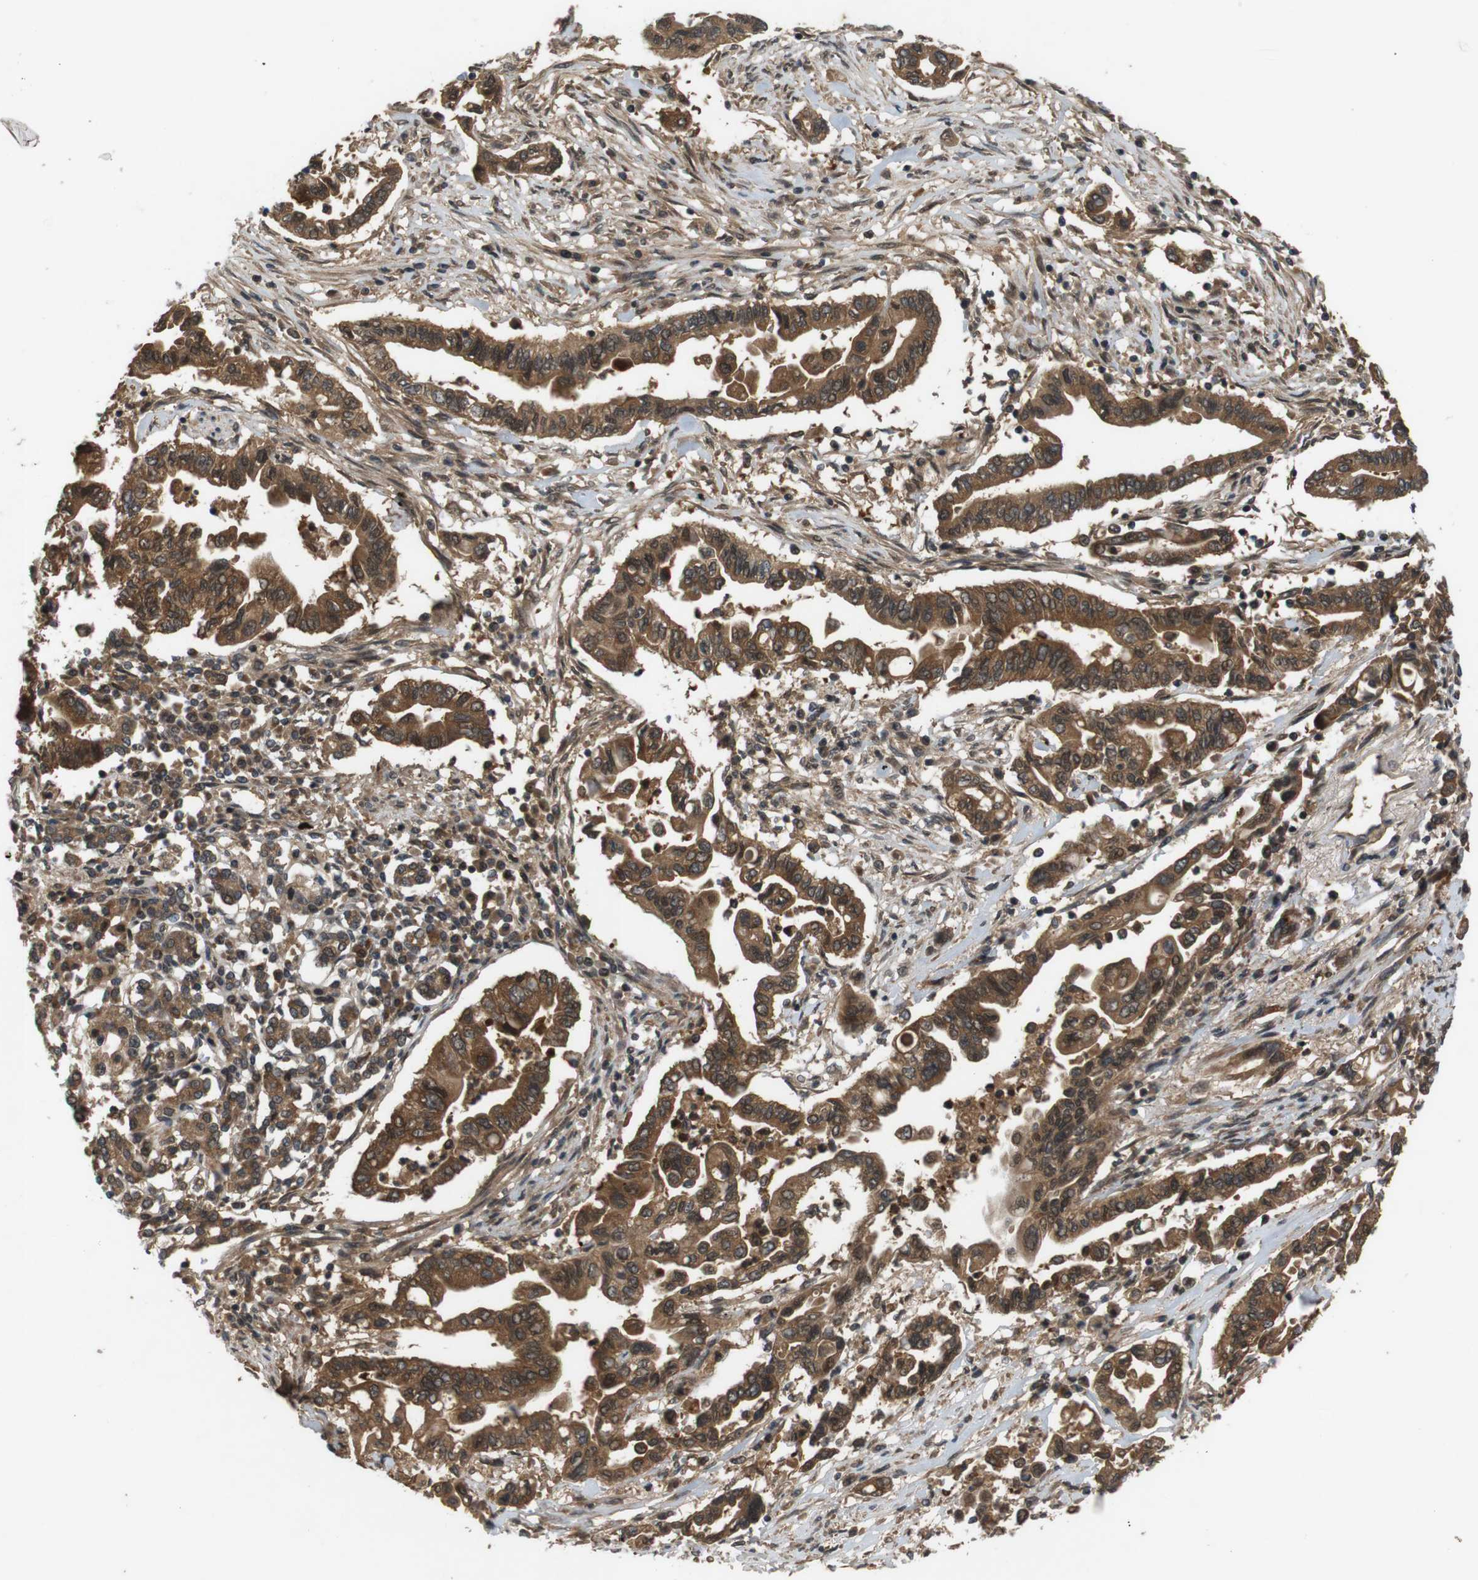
{"staining": {"intensity": "strong", "quantity": ">75%", "location": "cytoplasmic/membranous"}, "tissue": "pancreatic cancer", "cell_type": "Tumor cells", "image_type": "cancer", "snomed": [{"axis": "morphology", "description": "Adenocarcinoma, NOS"}, {"axis": "topography", "description": "Pancreas"}], "caption": "High-magnification brightfield microscopy of adenocarcinoma (pancreatic) stained with DAB (brown) and counterstained with hematoxylin (blue). tumor cells exhibit strong cytoplasmic/membranous expression is seen in approximately>75% of cells.", "gene": "NFKBIE", "patient": {"sex": "female", "age": 57}}